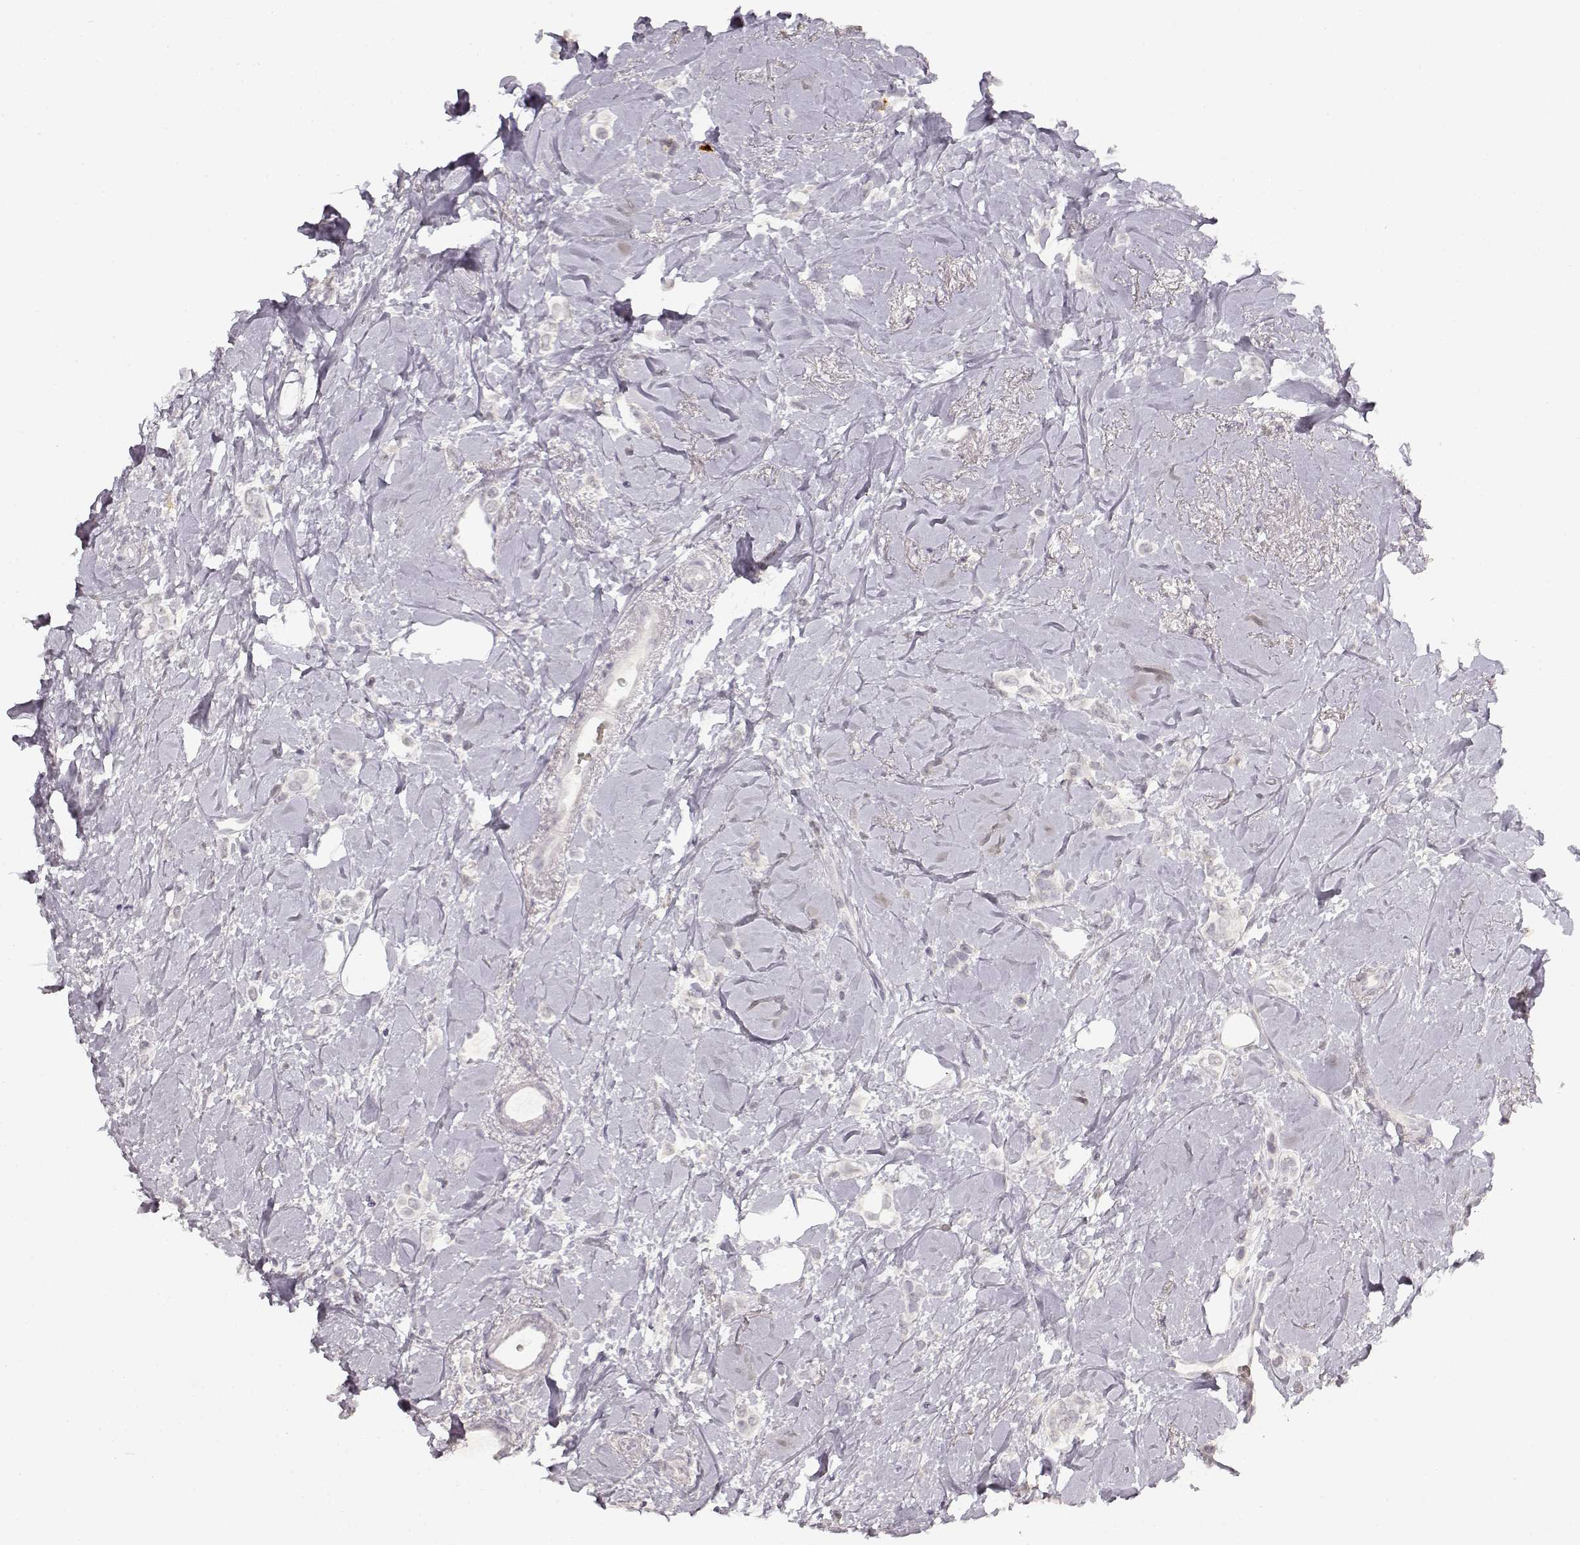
{"staining": {"intensity": "negative", "quantity": "none", "location": "none"}, "tissue": "breast cancer", "cell_type": "Tumor cells", "image_type": "cancer", "snomed": [{"axis": "morphology", "description": "Lobular carcinoma"}, {"axis": "topography", "description": "Breast"}], "caption": "Immunohistochemical staining of breast cancer (lobular carcinoma) shows no significant positivity in tumor cells. (DAB IHC visualized using brightfield microscopy, high magnification).", "gene": "LAMC2", "patient": {"sex": "female", "age": 66}}